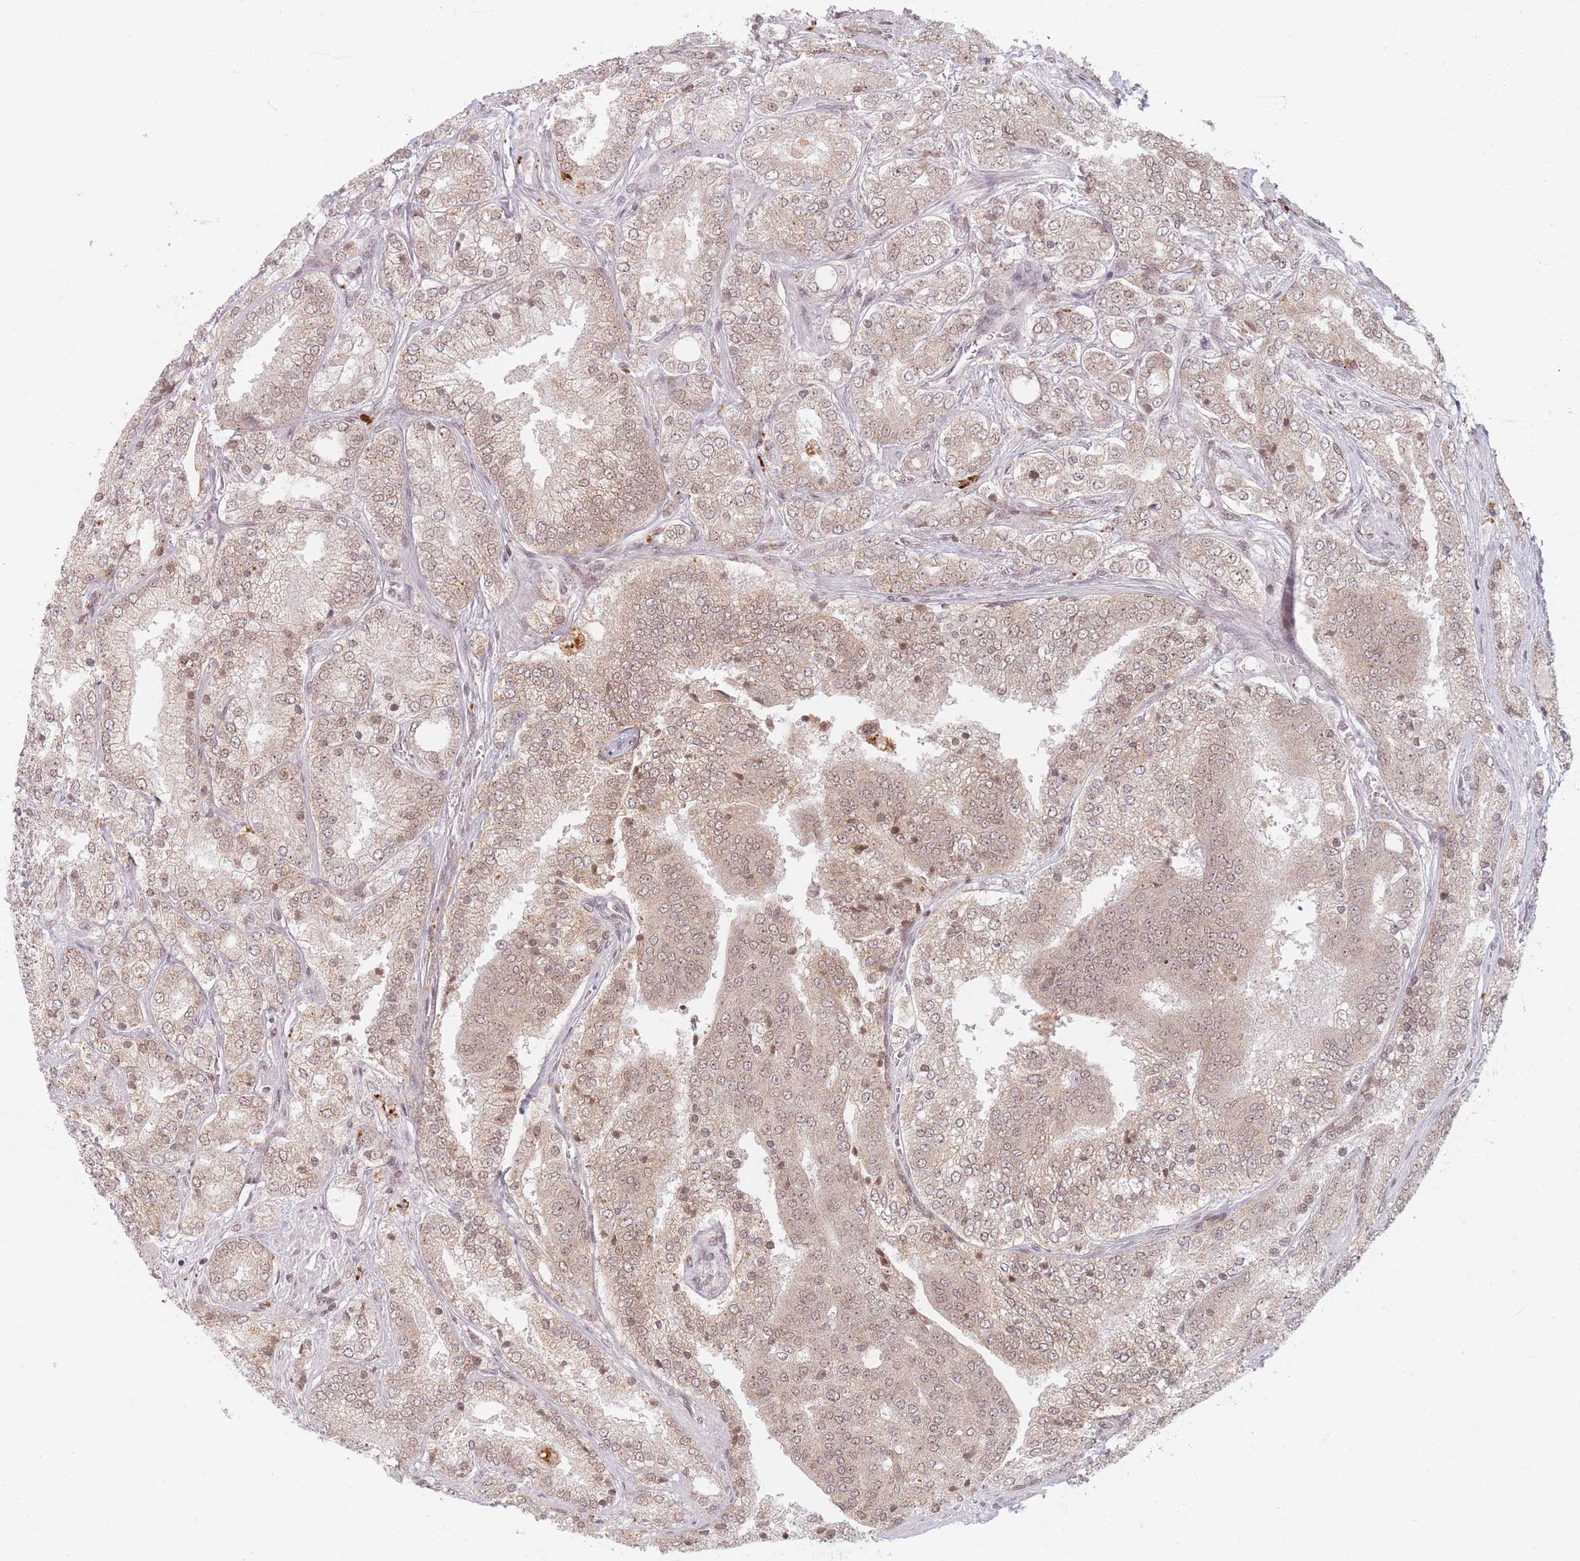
{"staining": {"intensity": "weak", "quantity": ">75%", "location": "cytoplasmic/membranous,nuclear"}, "tissue": "prostate cancer", "cell_type": "Tumor cells", "image_type": "cancer", "snomed": [{"axis": "morphology", "description": "Adenocarcinoma, High grade"}, {"axis": "topography", "description": "Prostate"}], "caption": "Prostate cancer (adenocarcinoma (high-grade)) stained with a brown dye demonstrates weak cytoplasmic/membranous and nuclear positive staining in about >75% of tumor cells.", "gene": "SPATA45", "patient": {"sex": "male", "age": 63}}